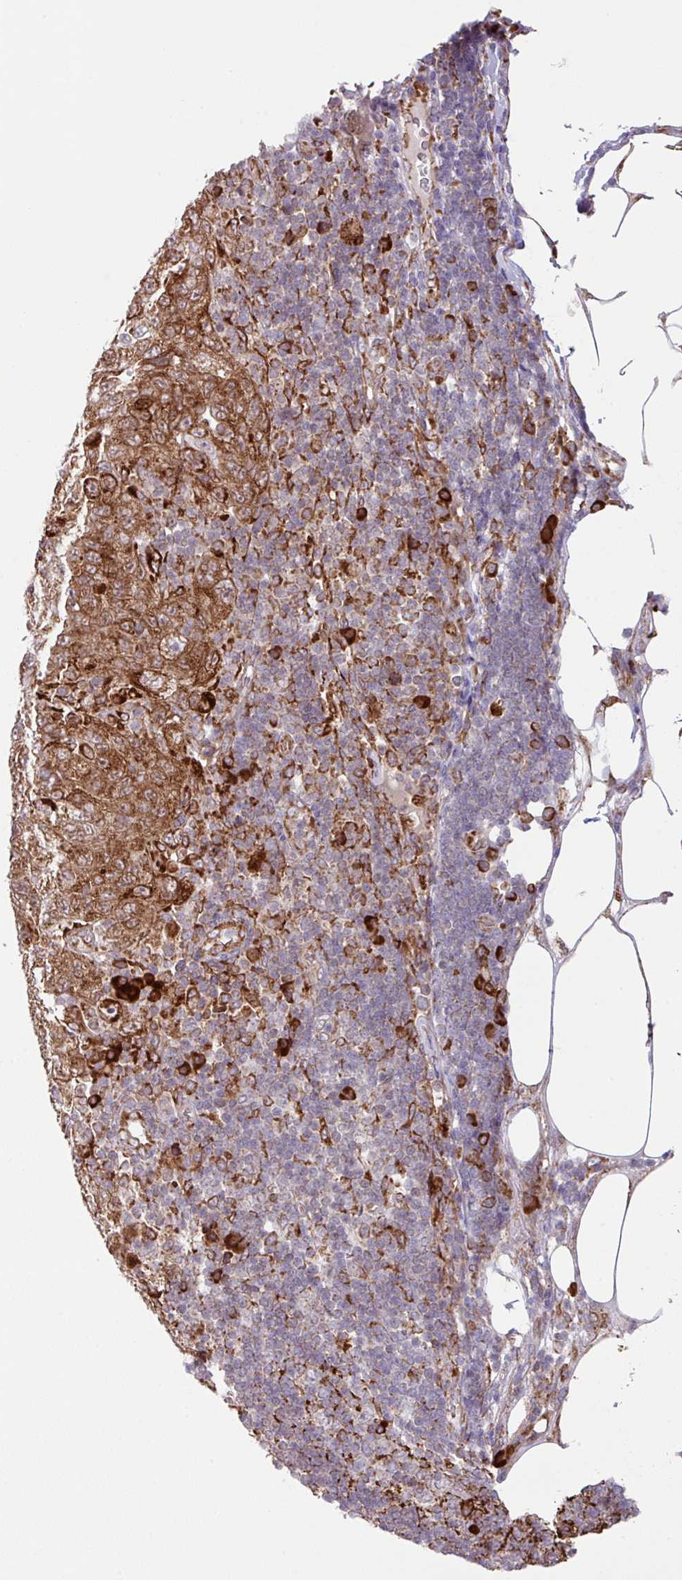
{"staining": {"intensity": "strong", "quantity": ">75%", "location": "cytoplasmic/membranous"}, "tissue": "pancreatic cancer", "cell_type": "Tumor cells", "image_type": "cancer", "snomed": [{"axis": "morphology", "description": "Adenocarcinoma, NOS"}, {"axis": "topography", "description": "Pancreas"}], "caption": "High-power microscopy captured an IHC photomicrograph of pancreatic cancer, revealing strong cytoplasmic/membranous staining in approximately >75% of tumor cells. The staining is performed using DAB (3,3'-diaminobenzidine) brown chromogen to label protein expression. The nuclei are counter-stained blue using hematoxylin.", "gene": "SLC39A7", "patient": {"sex": "male", "age": 68}}